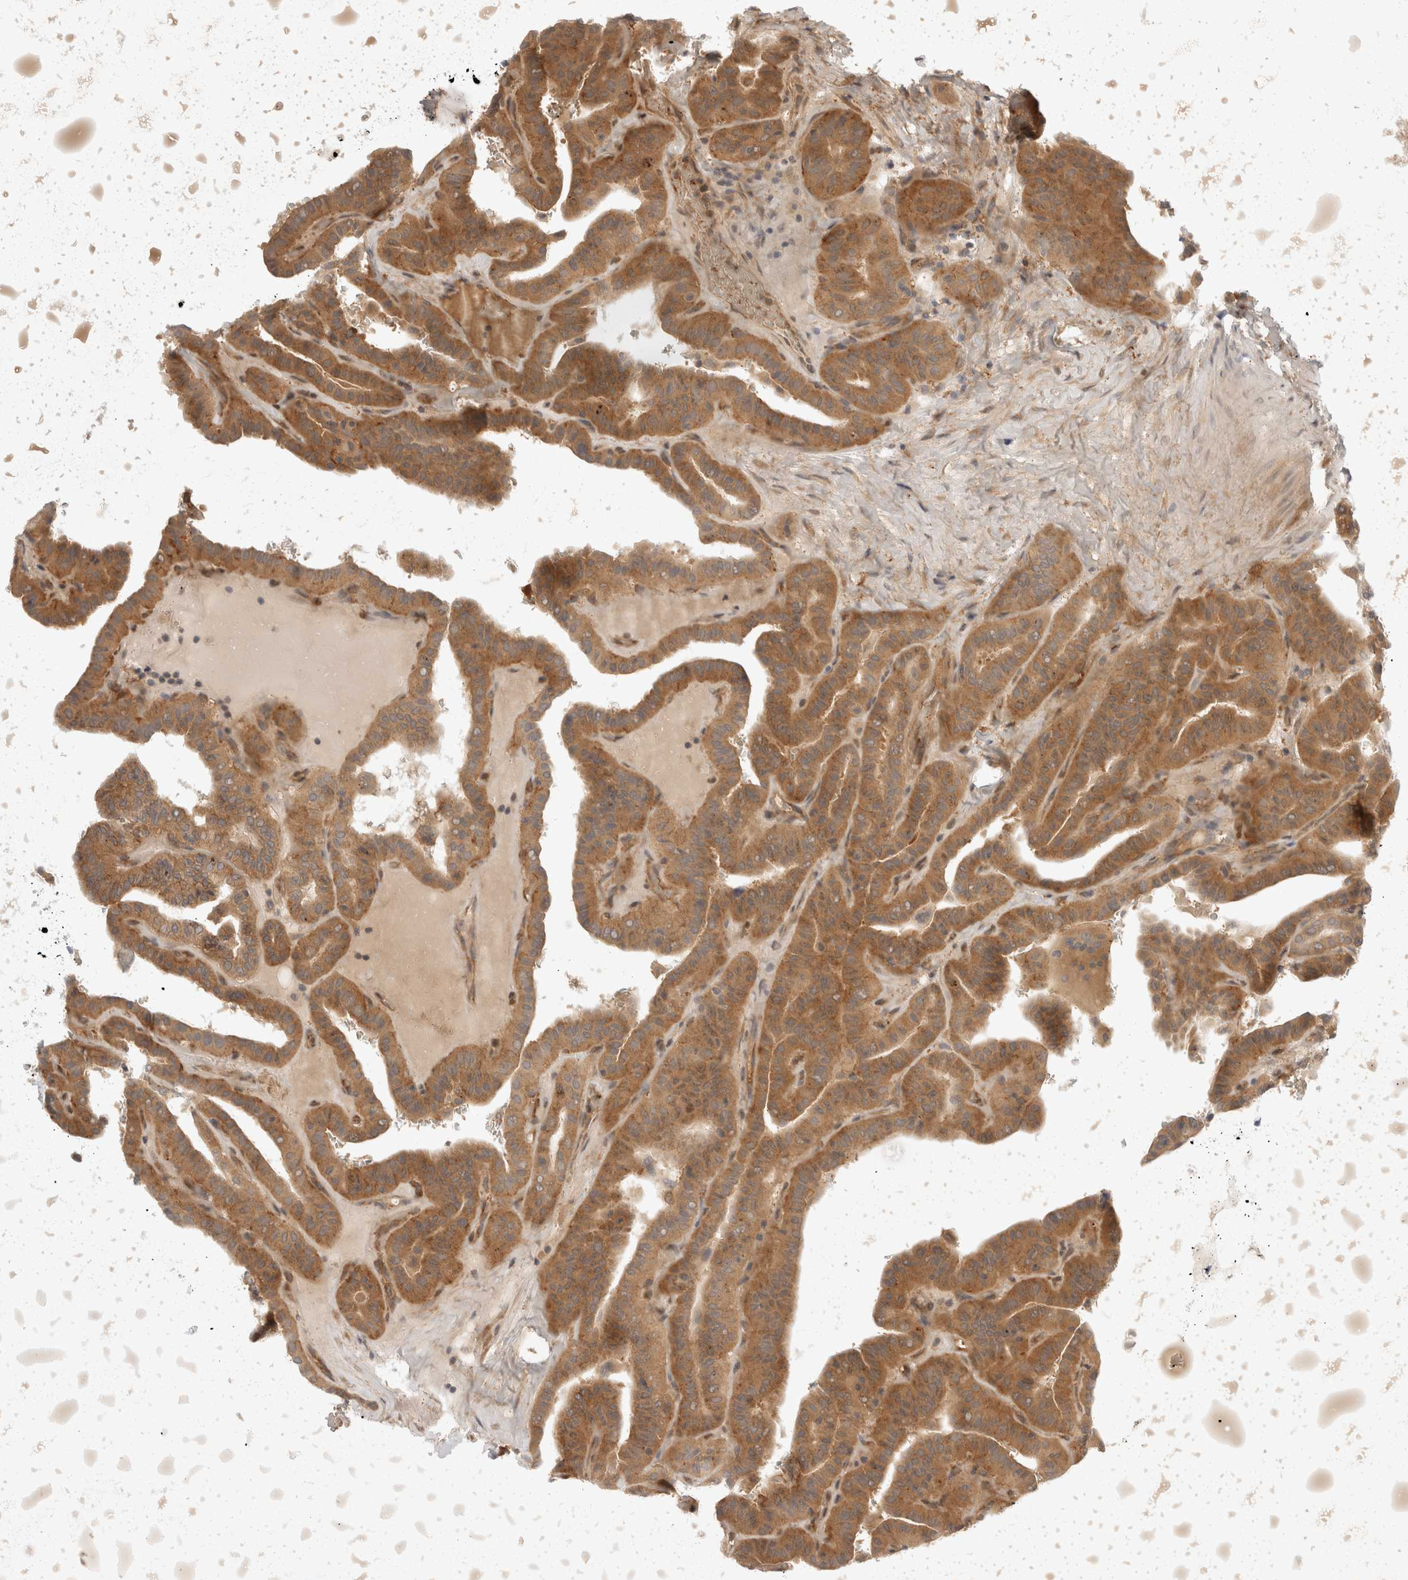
{"staining": {"intensity": "moderate", "quantity": ">75%", "location": "cytoplasmic/membranous"}, "tissue": "thyroid cancer", "cell_type": "Tumor cells", "image_type": "cancer", "snomed": [{"axis": "morphology", "description": "Papillary adenocarcinoma, NOS"}, {"axis": "topography", "description": "Thyroid gland"}], "caption": "Thyroid cancer (papillary adenocarcinoma) tissue demonstrates moderate cytoplasmic/membranous expression in approximately >75% of tumor cells", "gene": "EIF4G3", "patient": {"sex": "male", "age": 77}}